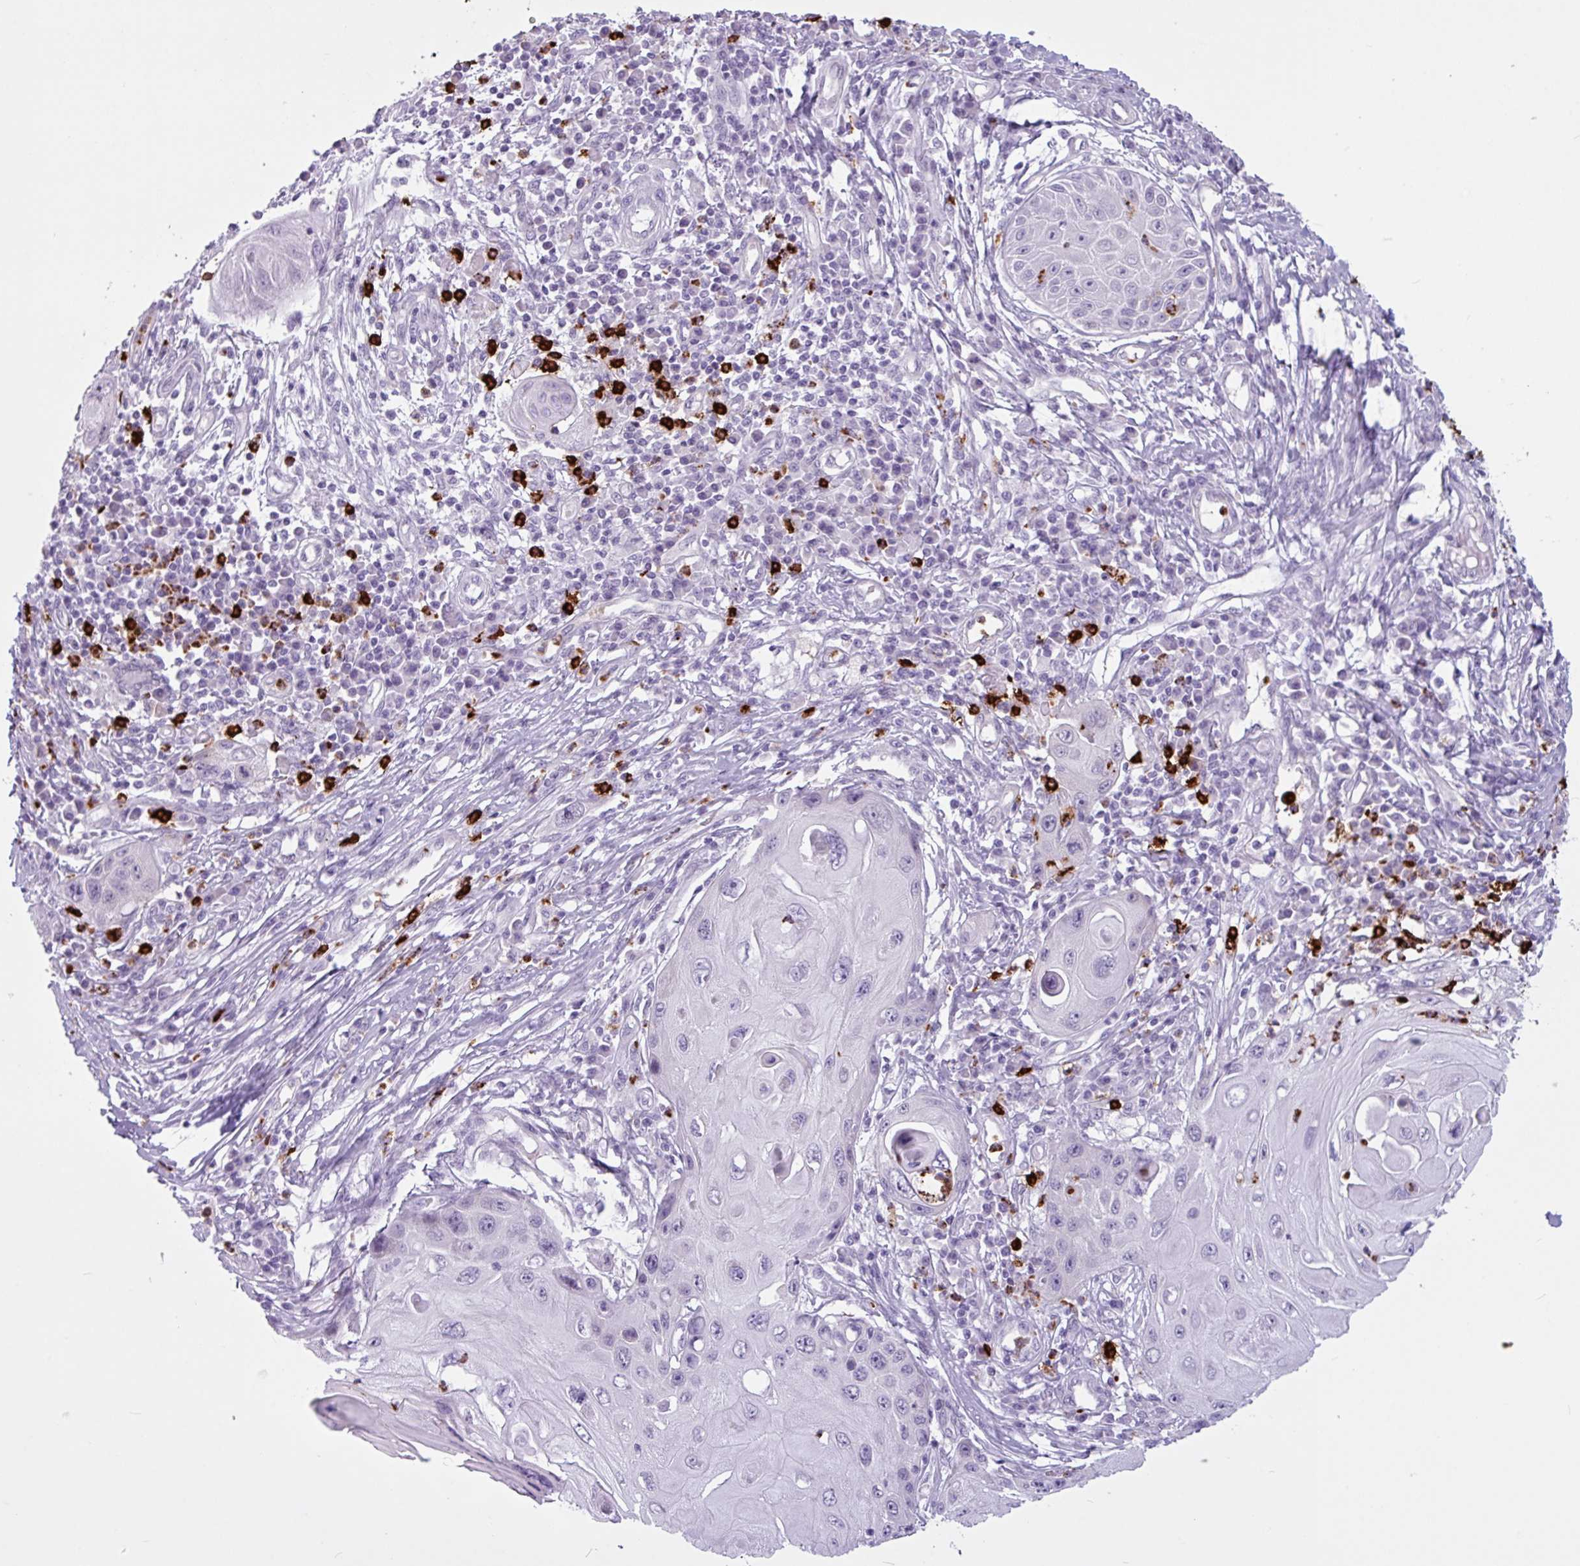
{"staining": {"intensity": "negative", "quantity": "none", "location": "none"}, "tissue": "skin cancer", "cell_type": "Tumor cells", "image_type": "cancer", "snomed": [{"axis": "morphology", "description": "Squamous cell carcinoma, NOS"}, {"axis": "topography", "description": "Skin"}, {"axis": "topography", "description": "Vulva"}], "caption": "Immunohistochemistry of human squamous cell carcinoma (skin) displays no positivity in tumor cells. (DAB (3,3'-diaminobenzidine) immunohistochemistry (IHC) visualized using brightfield microscopy, high magnification).", "gene": "TMEM178A", "patient": {"sex": "female", "age": 44}}